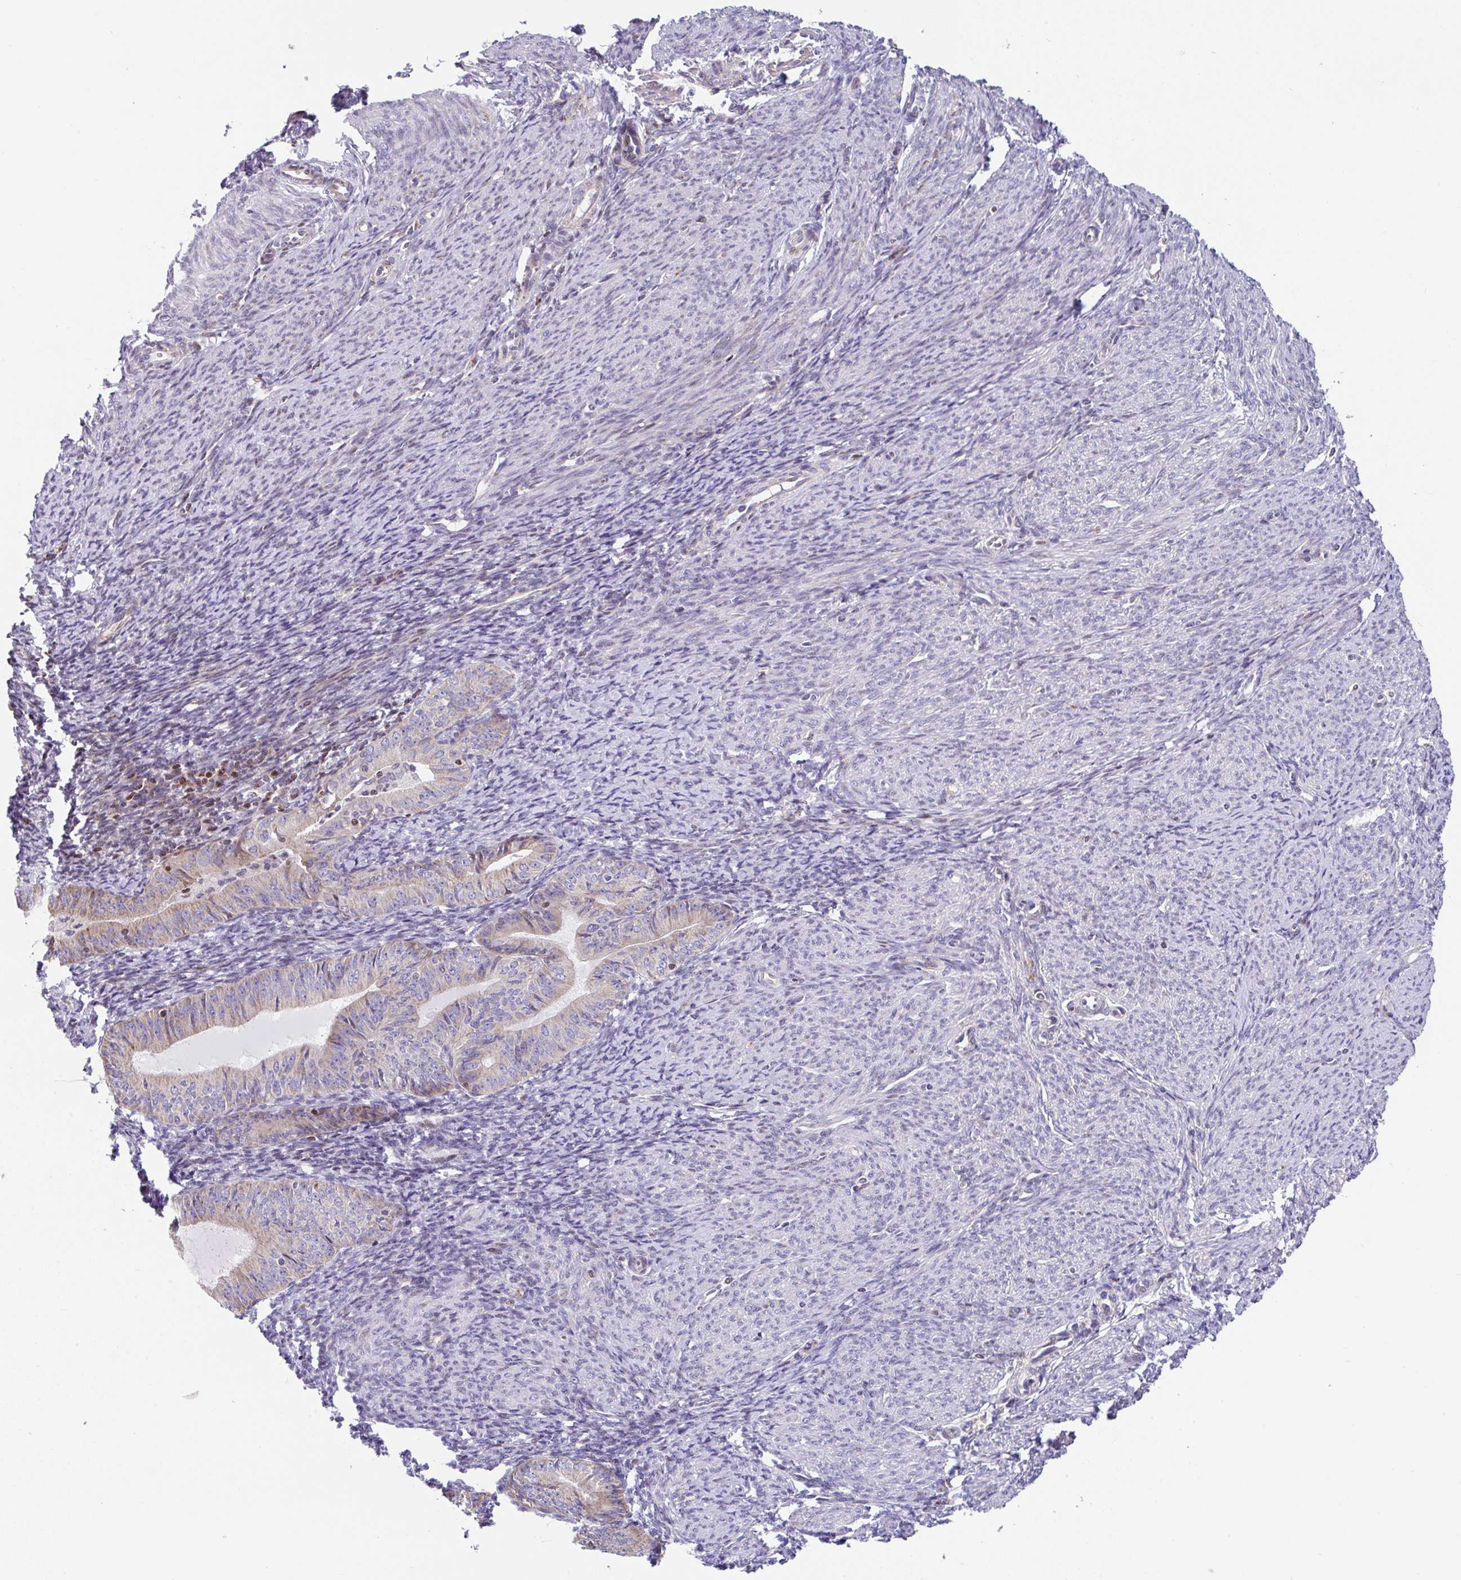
{"staining": {"intensity": "weak", "quantity": "<25%", "location": "cytoplasmic/membranous"}, "tissue": "endometrial cancer", "cell_type": "Tumor cells", "image_type": "cancer", "snomed": [{"axis": "morphology", "description": "Adenocarcinoma, NOS"}, {"axis": "topography", "description": "Endometrium"}], "caption": "Tumor cells show no significant staining in endometrial adenocarcinoma.", "gene": "FIGNL1", "patient": {"sex": "female", "age": 57}}